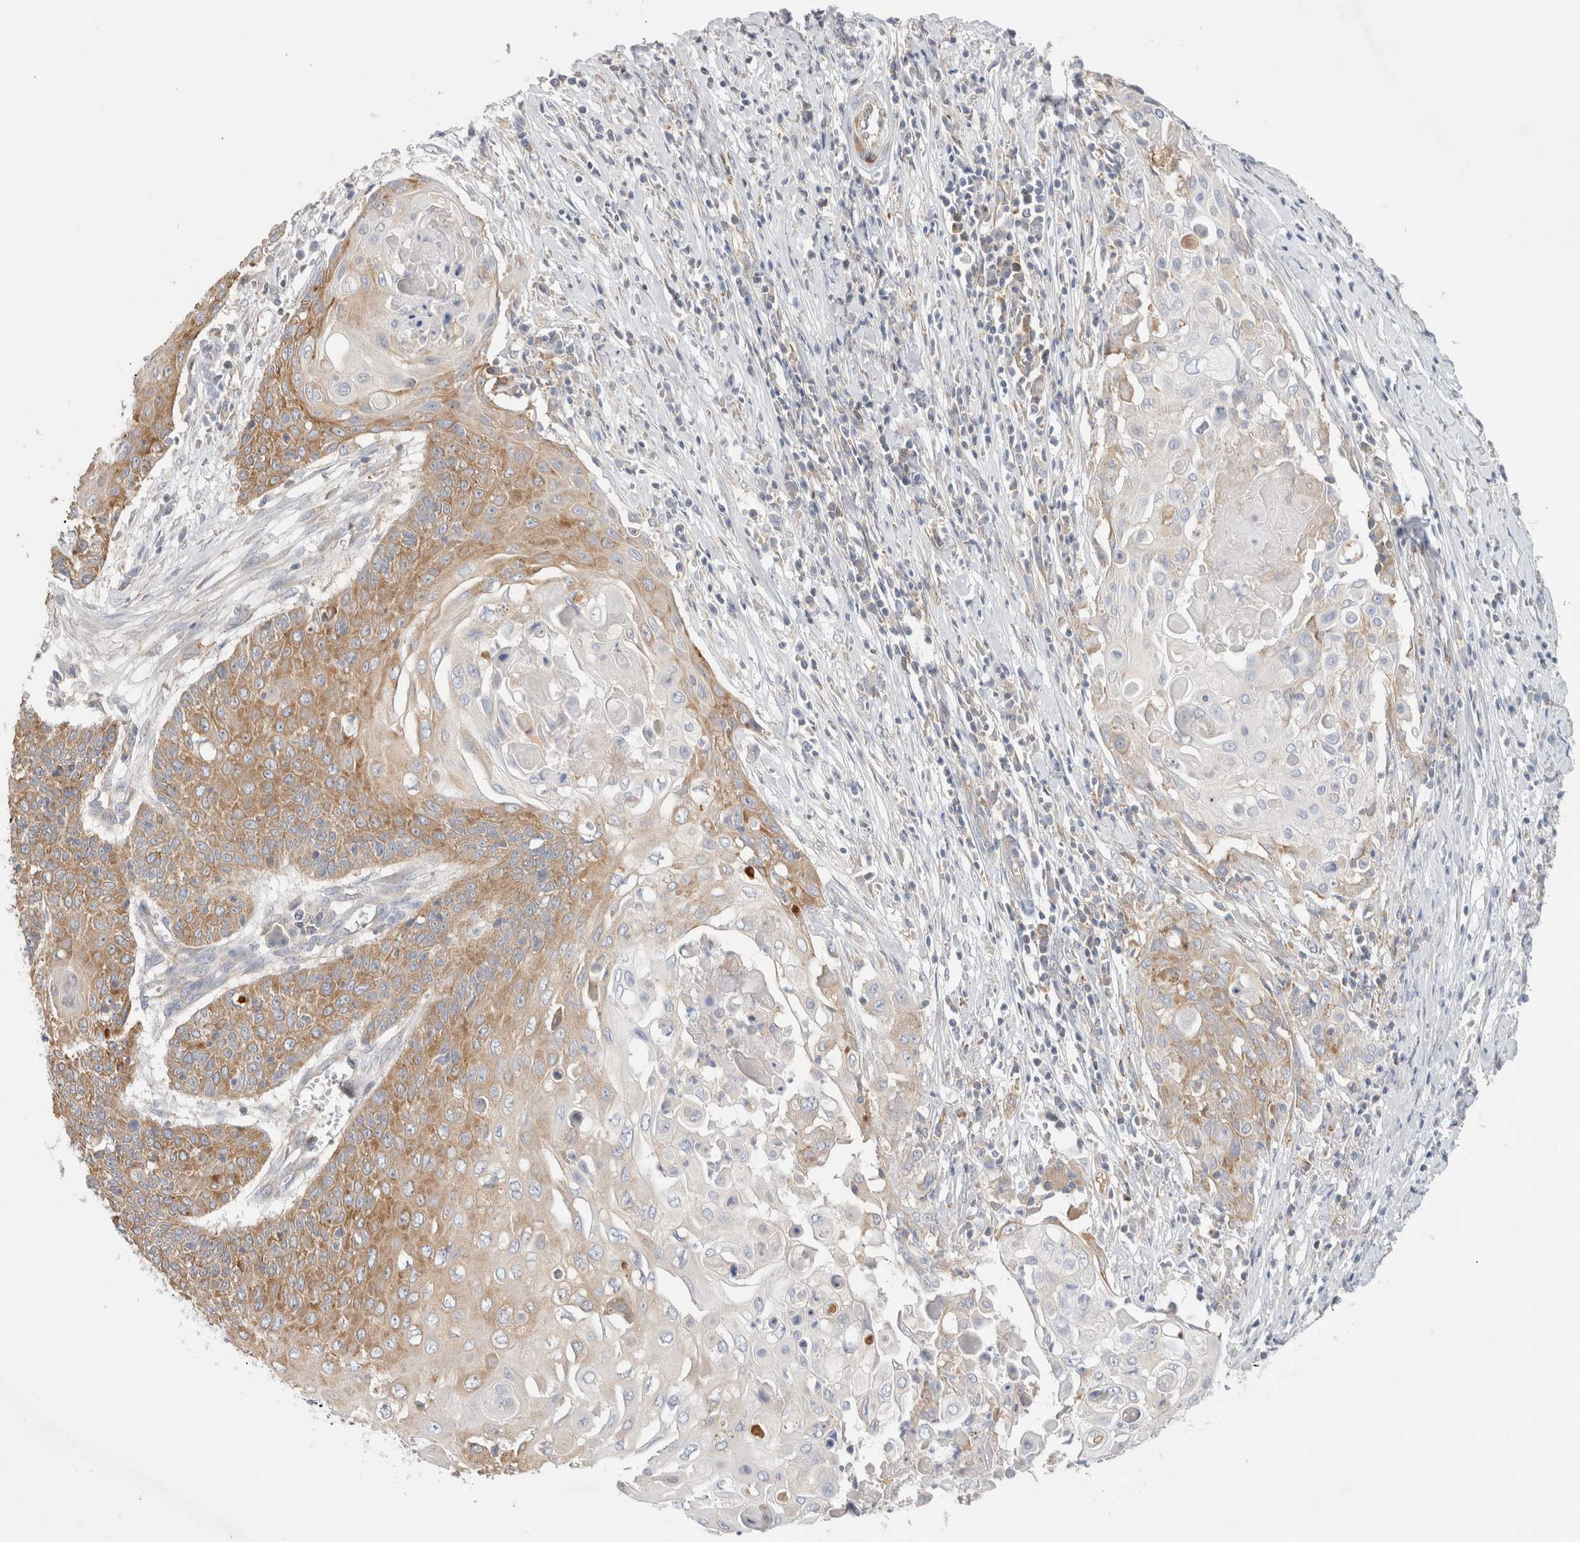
{"staining": {"intensity": "moderate", "quantity": "25%-75%", "location": "cytoplasmic/membranous"}, "tissue": "cervical cancer", "cell_type": "Tumor cells", "image_type": "cancer", "snomed": [{"axis": "morphology", "description": "Squamous cell carcinoma, NOS"}, {"axis": "topography", "description": "Cervix"}], "caption": "Tumor cells show medium levels of moderate cytoplasmic/membranous positivity in approximately 25%-75% of cells in human cervical squamous cell carcinoma.", "gene": "ZNF23", "patient": {"sex": "female", "age": 39}}